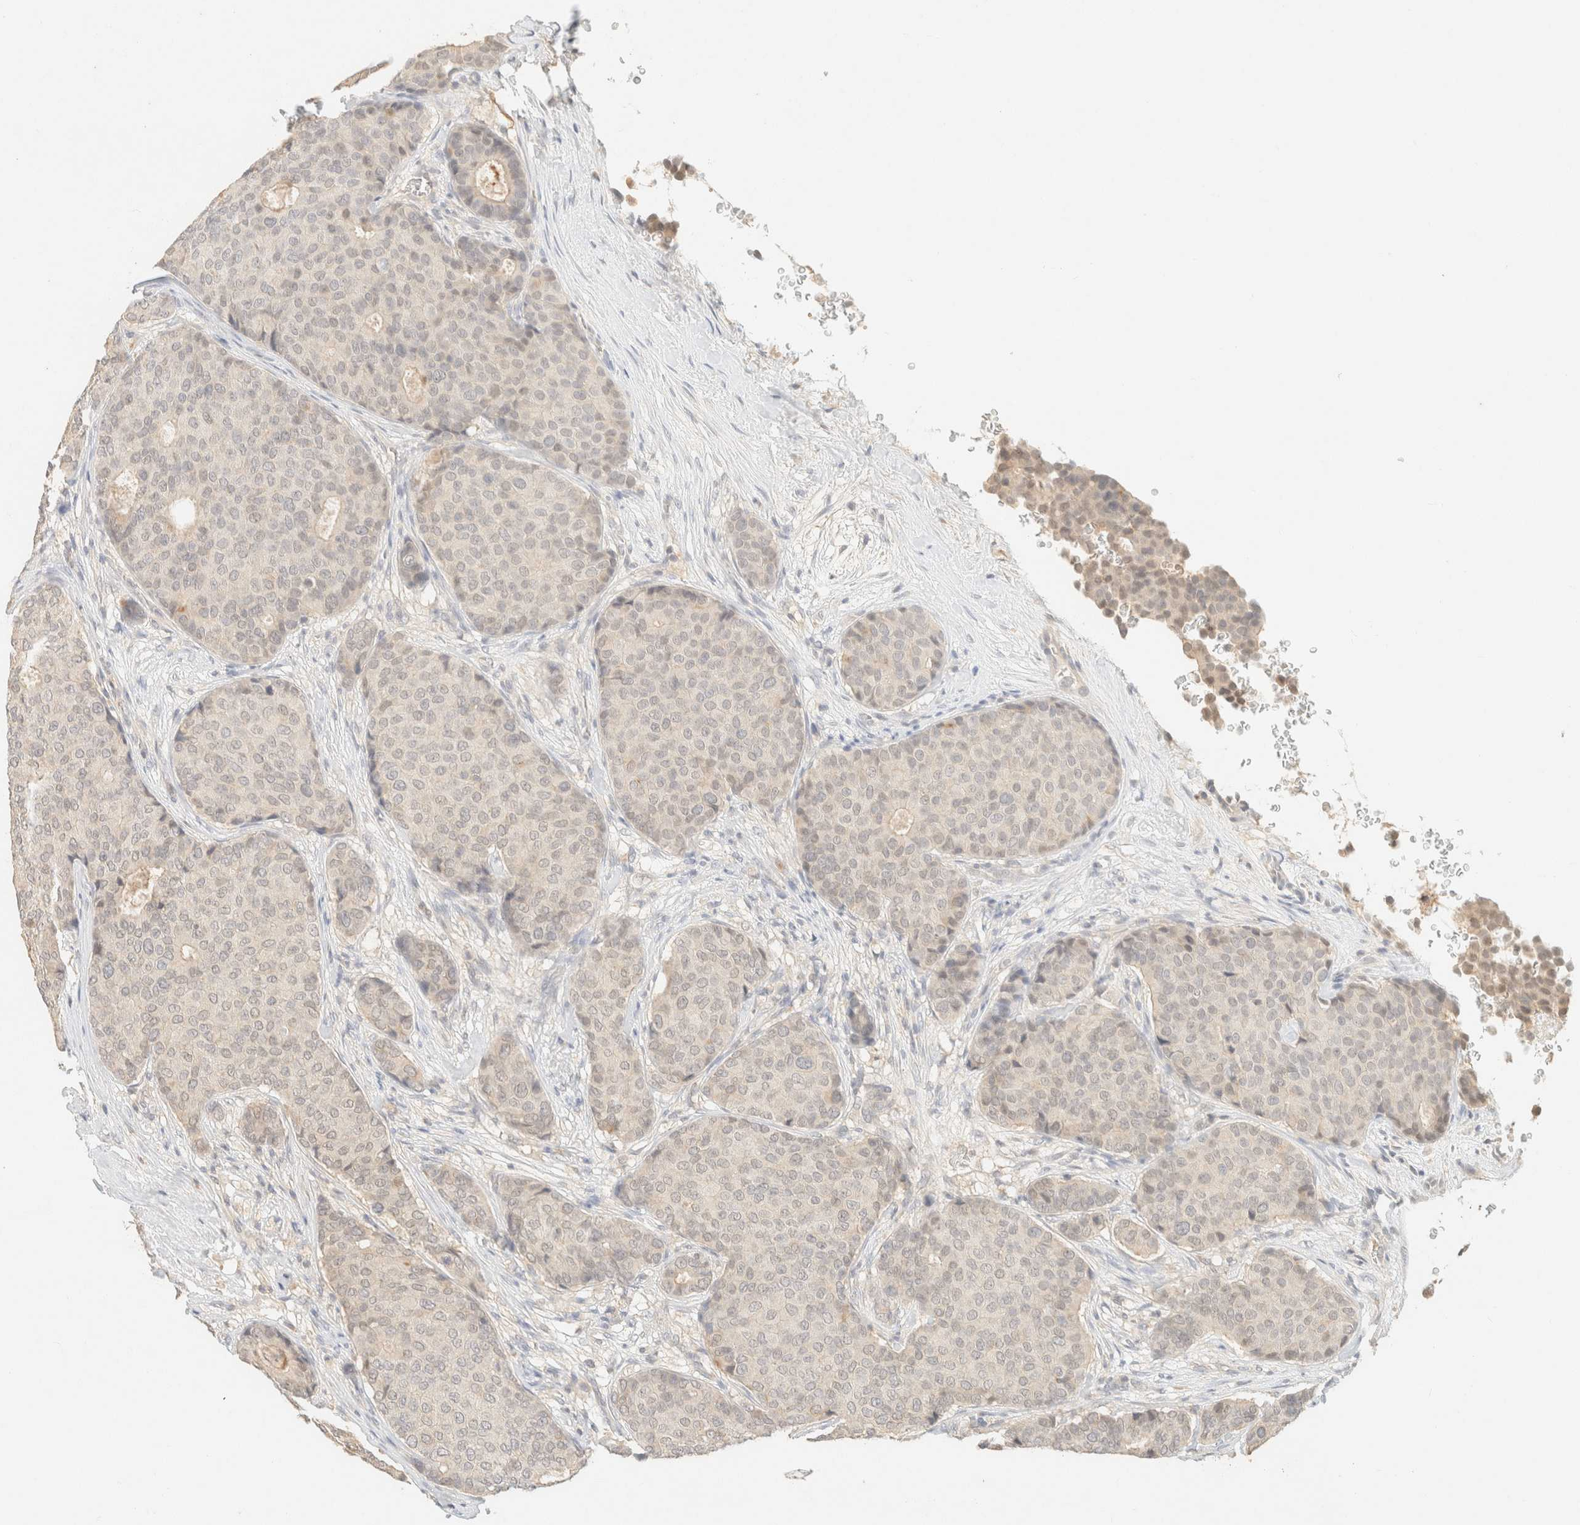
{"staining": {"intensity": "negative", "quantity": "none", "location": "none"}, "tissue": "breast cancer", "cell_type": "Tumor cells", "image_type": "cancer", "snomed": [{"axis": "morphology", "description": "Duct carcinoma"}, {"axis": "topography", "description": "Breast"}], "caption": "Protein analysis of infiltrating ductal carcinoma (breast) reveals no significant staining in tumor cells.", "gene": "TIMD4", "patient": {"sex": "female", "age": 75}}